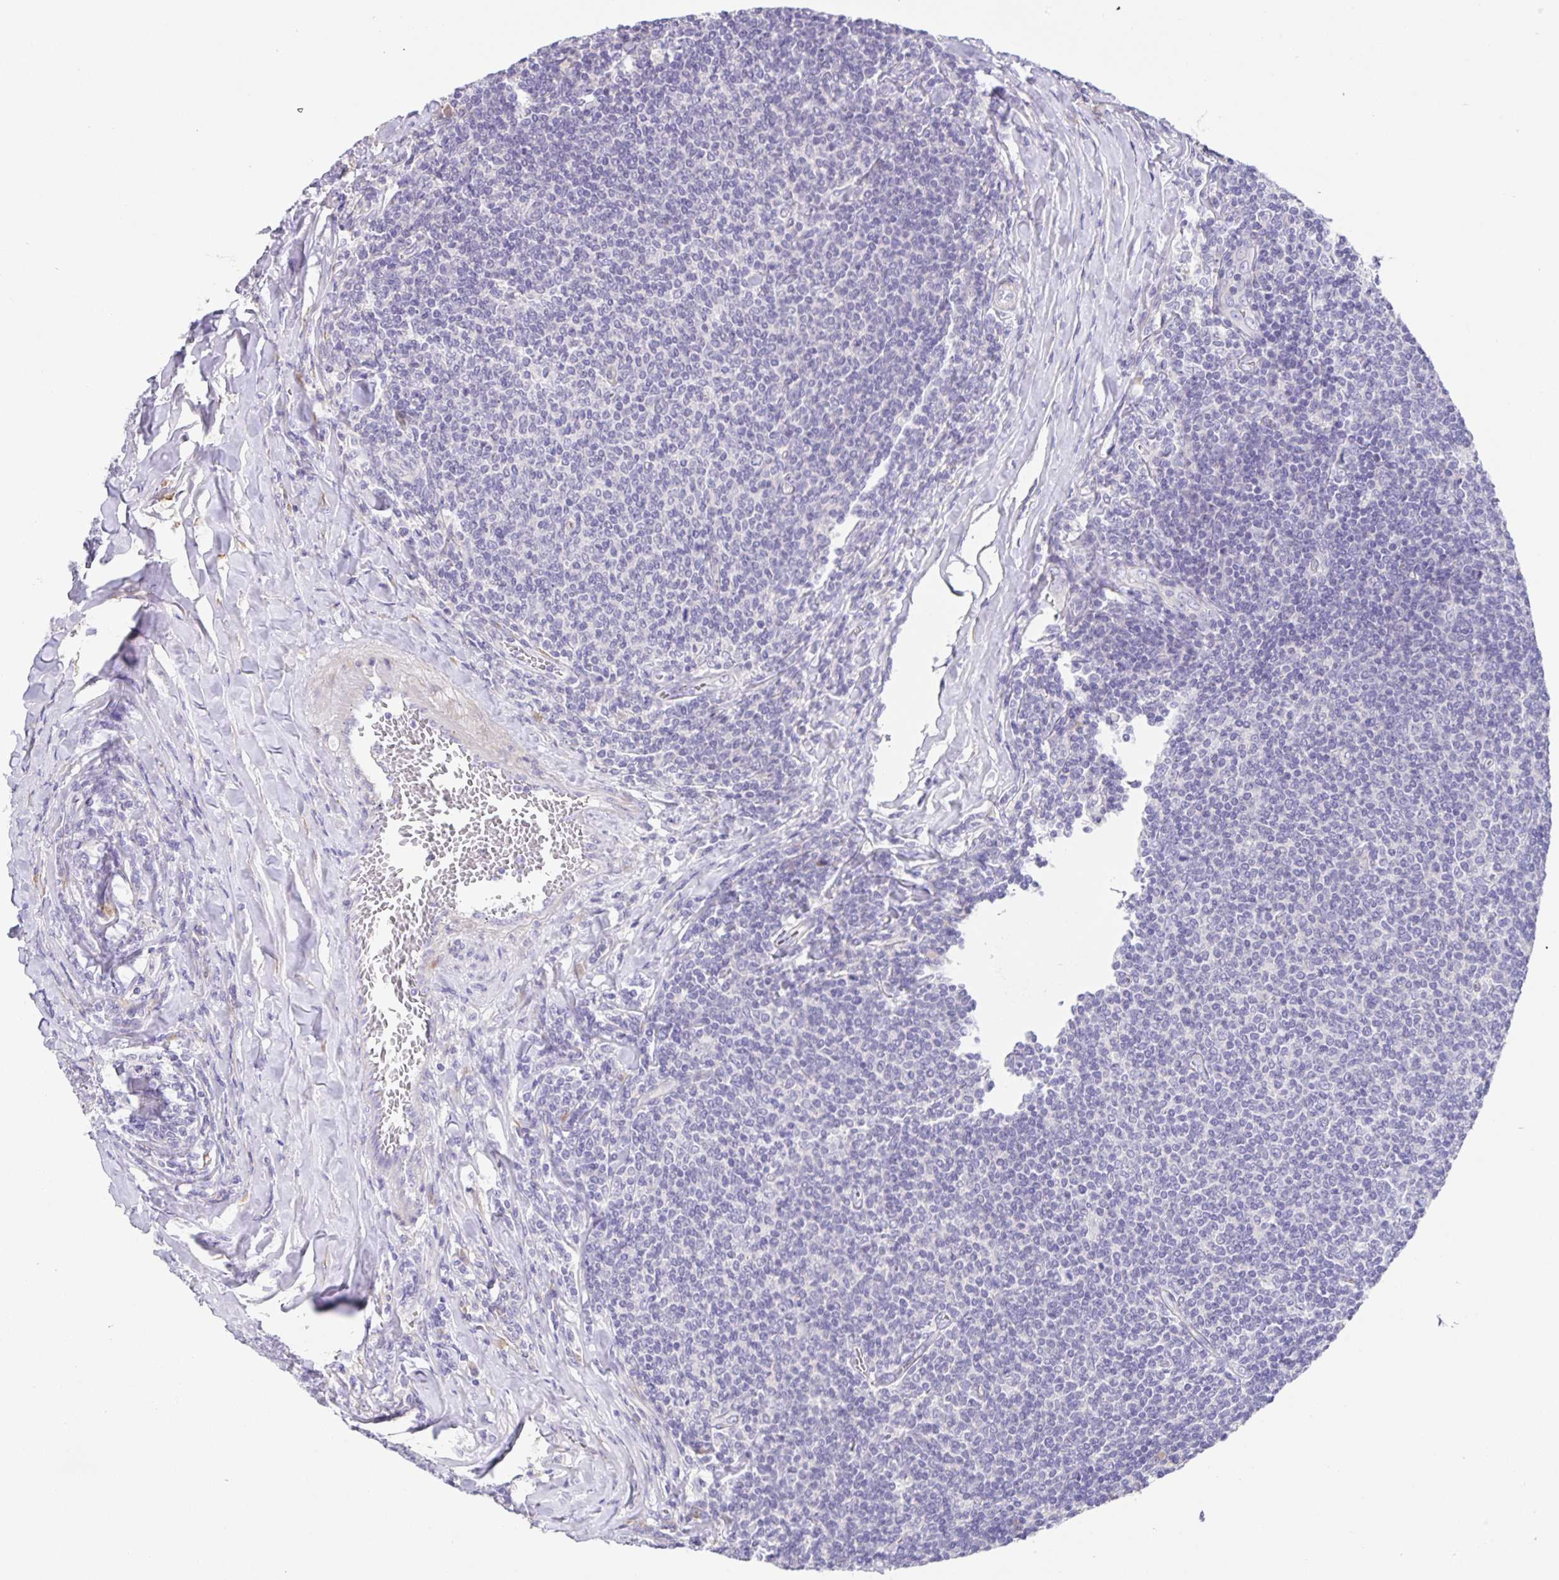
{"staining": {"intensity": "negative", "quantity": "none", "location": "none"}, "tissue": "lymphoma", "cell_type": "Tumor cells", "image_type": "cancer", "snomed": [{"axis": "morphology", "description": "Malignant lymphoma, non-Hodgkin's type, Low grade"}, {"axis": "topography", "description": "Lymph node"}], "caption": "There is no significant expression in tumor cells of malignant lymphoma, non-Hodgkin's type (low-grade).", "gene": "PRR36", "patient": {"sex": "male", "age": 52}}